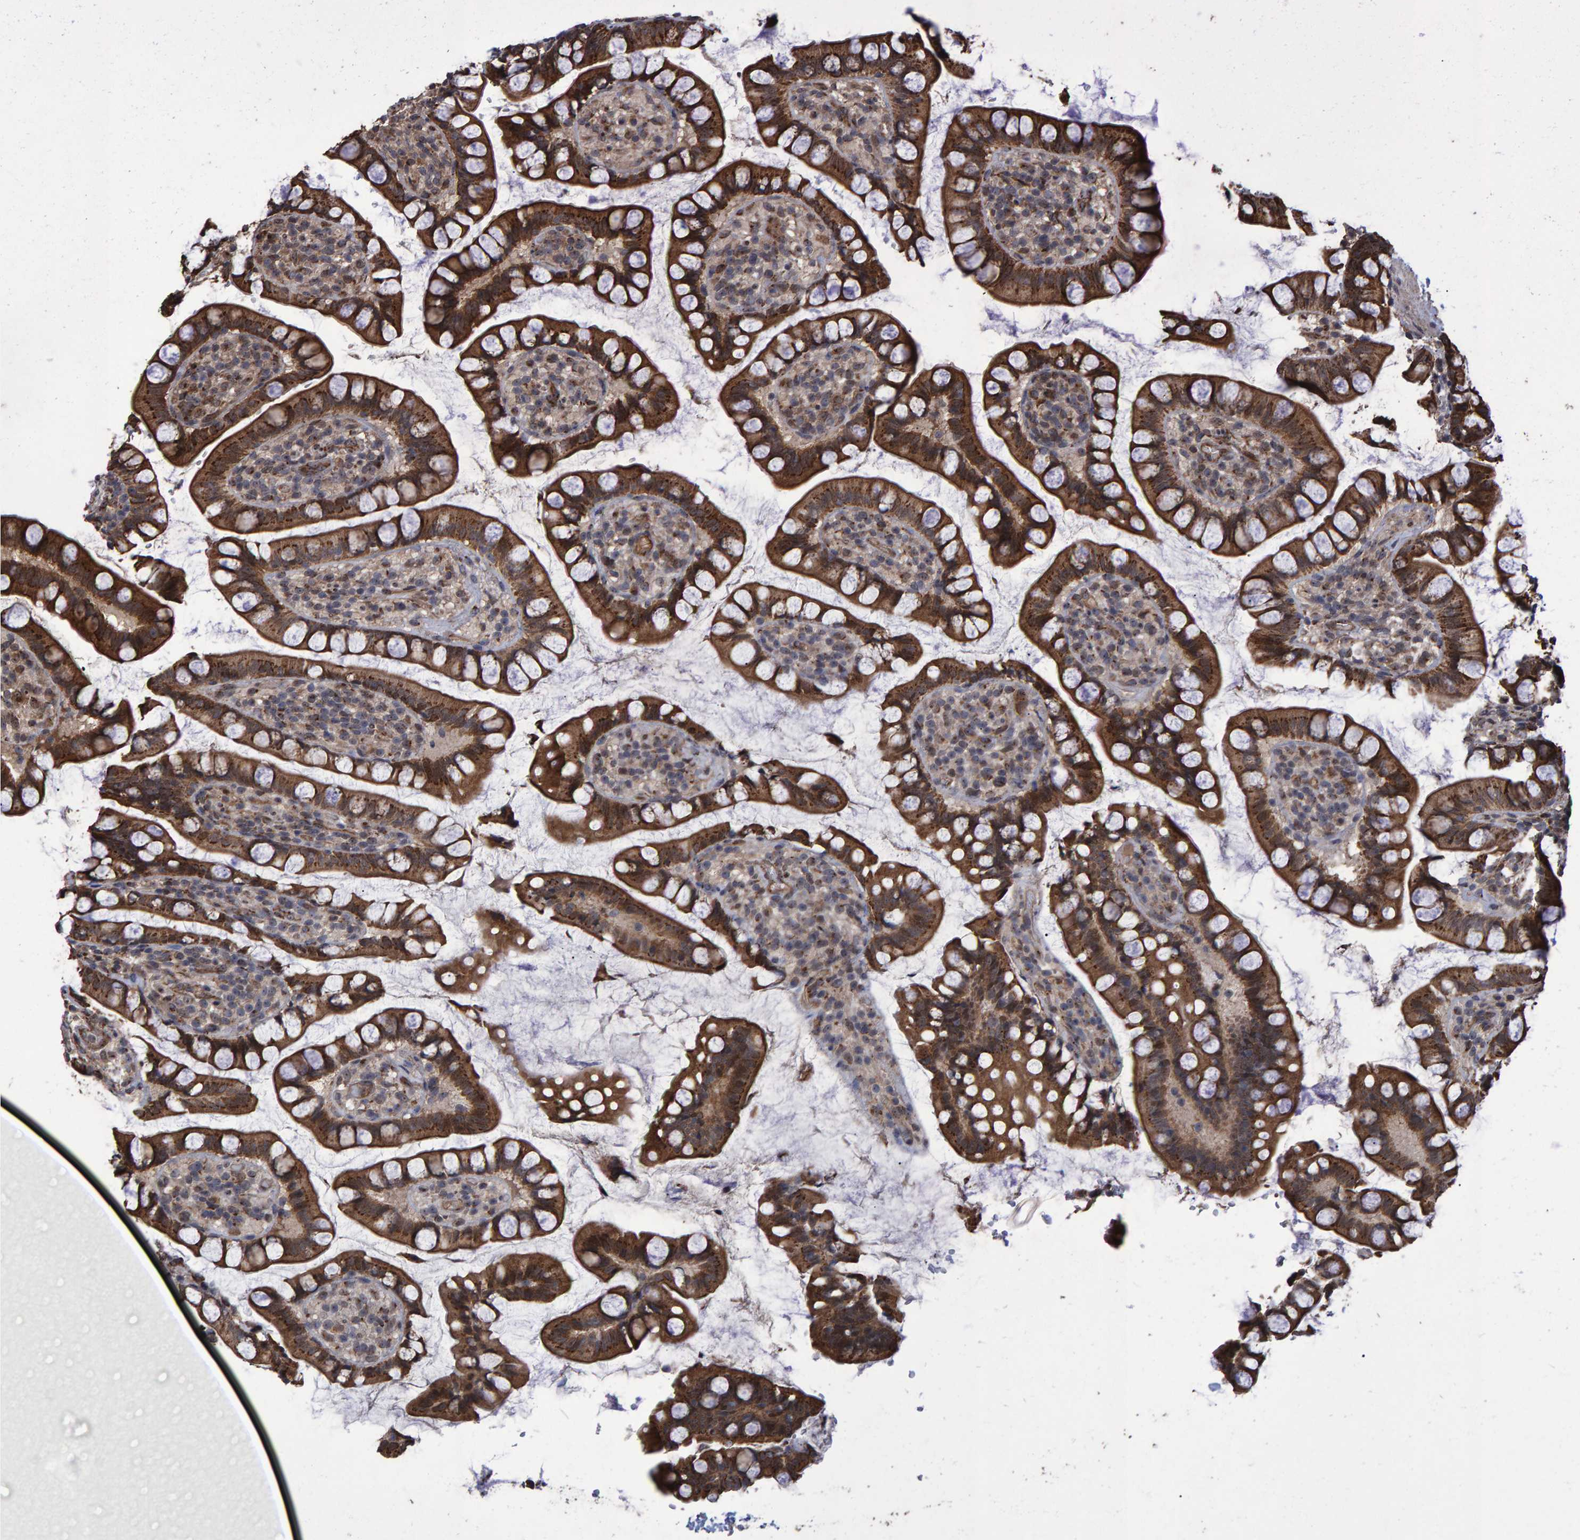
{"staining": {"intensity": "strong", "quantity": ">75%", "location": "cytoplasmic/membranous"}, "tissue": "small intestine", "cell_type": "Glandular cells", "image_type": "normal", "snomed": [{"axis": "morphology", "description": "Normal tissue, NOS"}, {"axis": "topography", "description": "Smooth muscle"}, {"axis": "topography", "description": "Small intestine"}], "caption": "Small intestine was stained to show a protein in brown. There is high levels of strong cytoplasmic/membranous staining in approximately >75% of glandular cells. The staining was performed using DAB, with brown indicating positive protein expression. Nuclei are stained blue with hematoxylin.", "gene": "TRIM68", "patient": {"sex": "female", "age": 84}}